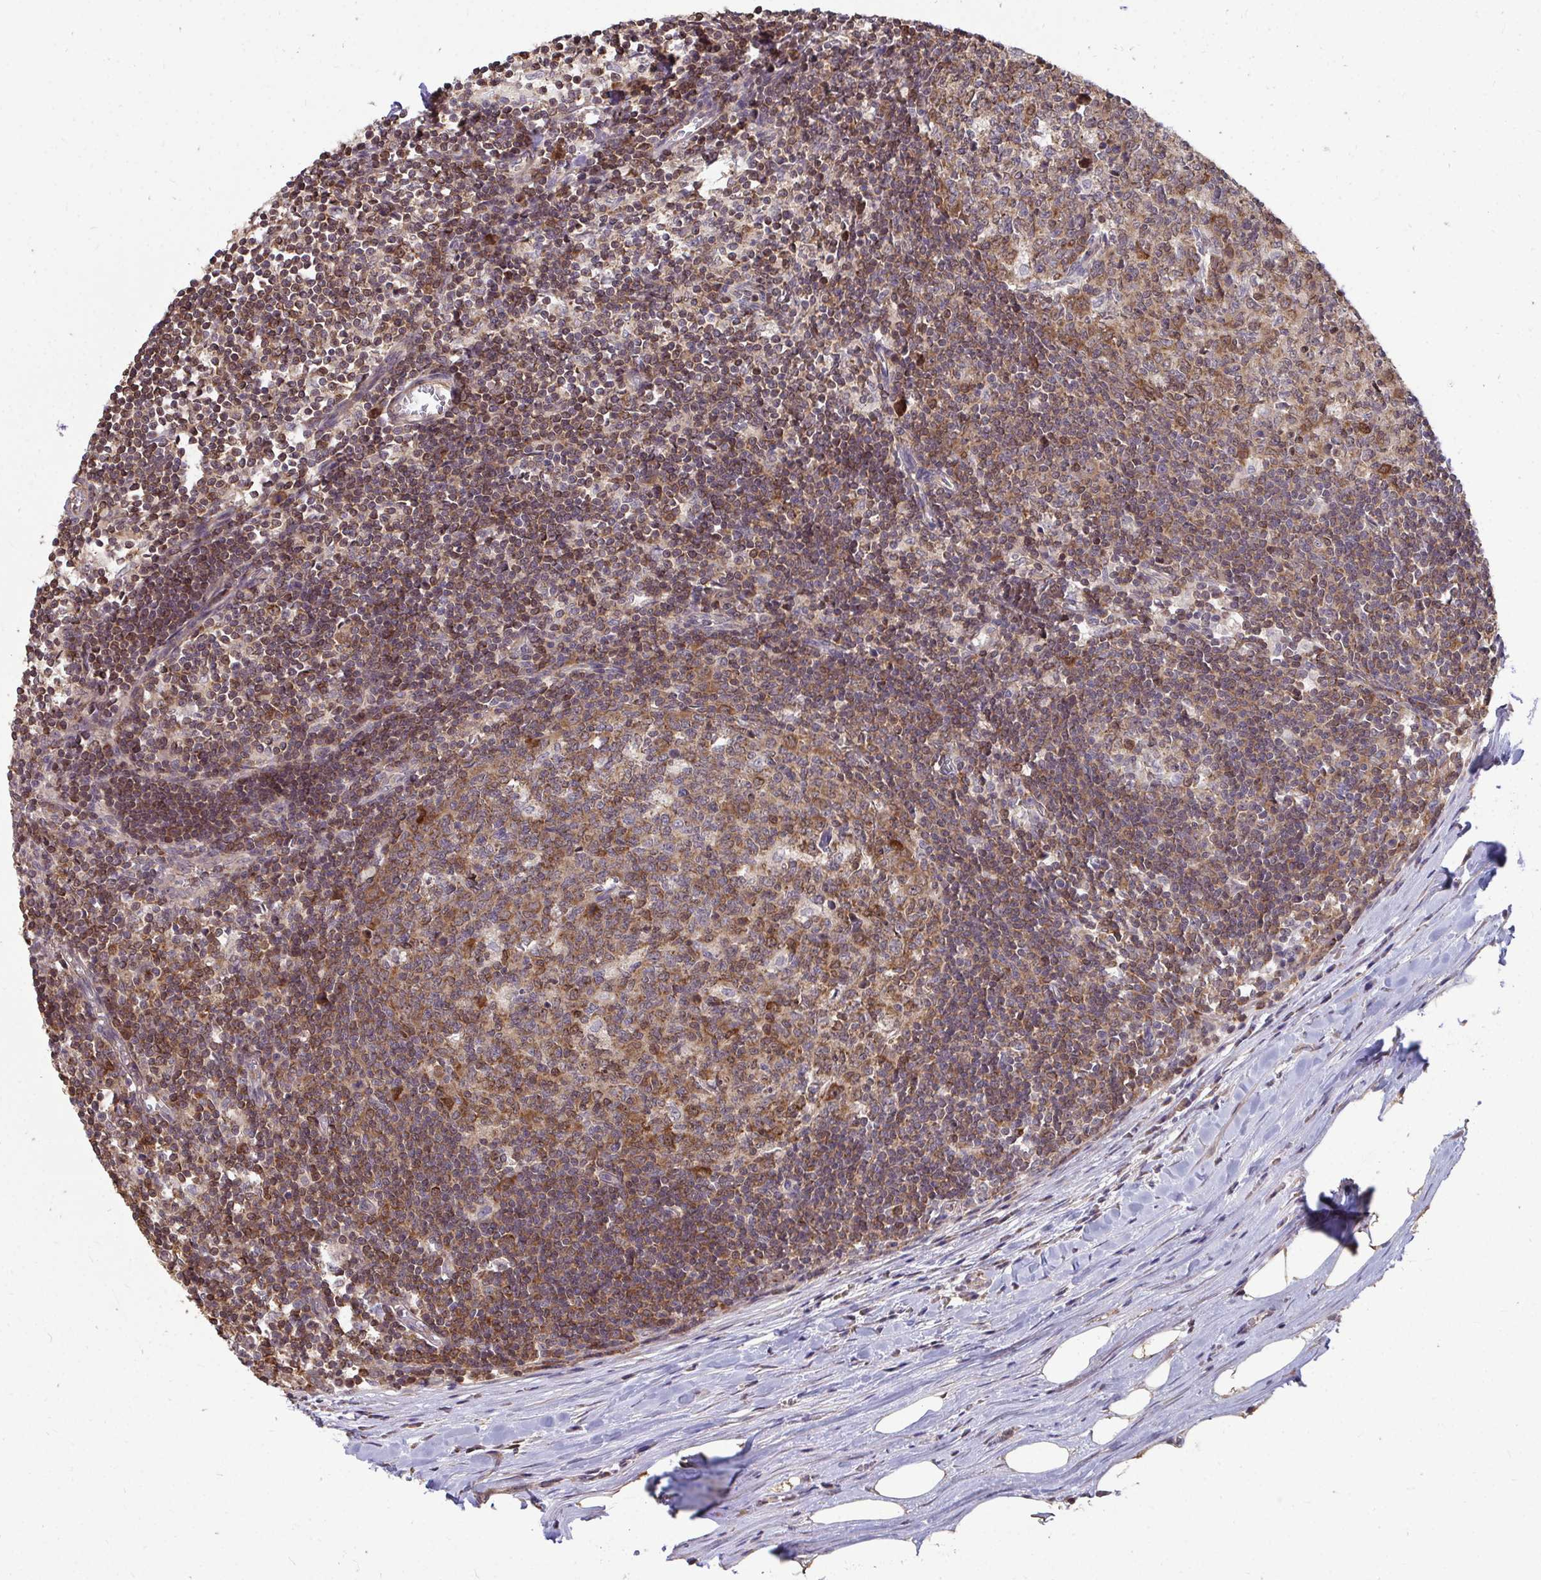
{"staining": {"intensity": "moderate", "quantity": "25%-75%", "location": "cytoplasmic/membranous"}, "tissue": "lymph node", "cell_type": "Germinal center cells", "image_type": "normal", "snomed": [{"axis": "morphology", "description": "Normal tissue, NOS"}, {"axis": "topography", "description": "Lymph node"}], "caption": "Benign lymph node was stained to show a protein in brown. There is medium levels of moderate cytoplasmic/membranous expression in approximately 25%-75% of germinal center cells. (DAB (3,3'-diaminobenzidine) = brown stain, brightfield microscopy at high magnification).", "gene": "DNAJA2", "patient": {"sex": "male", "age": 67}}